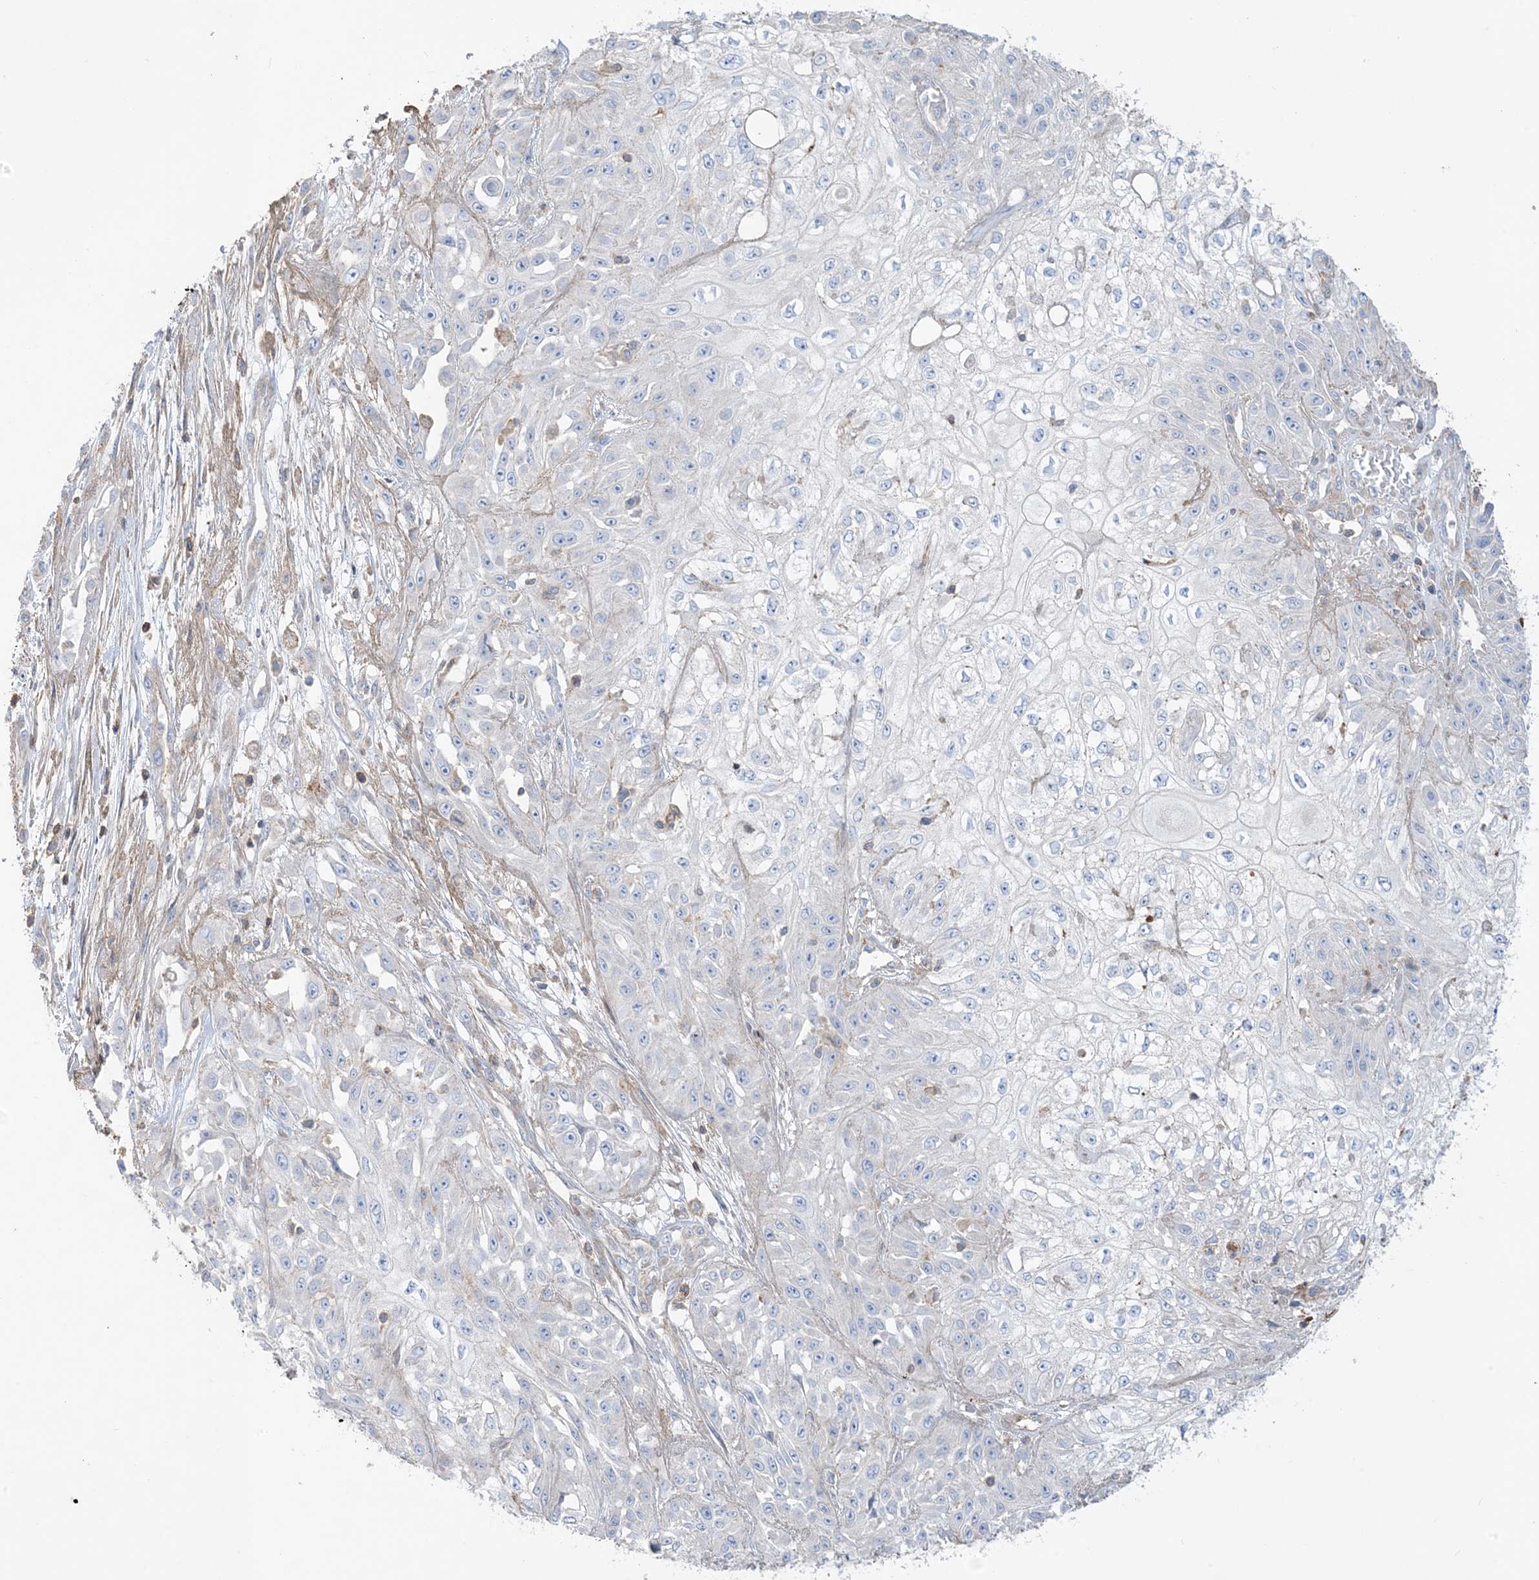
{"staining": {"intensity": "negative", "quantity": "none", "location": "none"}, "tissue": "skin cancer", "cell_type": "Tumor cells", "image_type": "cancer", "snomed": [{"axis": "morphology", "description": "Squamous cell carcinoma, NOS"}, {"axis": "morphology", "description": "Squamous cell carcinoma, metastatic, NOS"}, {"axis": "topography", "description": "Skin"}, {"axis": "topography", "description": "Lymph node"}], "caption": "Squamous cell carcinoma (skin) was stained to show a protein in brown. There is no significant expression in tumor cells.", "gene": "GTF3C2", "patient": {"sex": "male", "age": 75}}